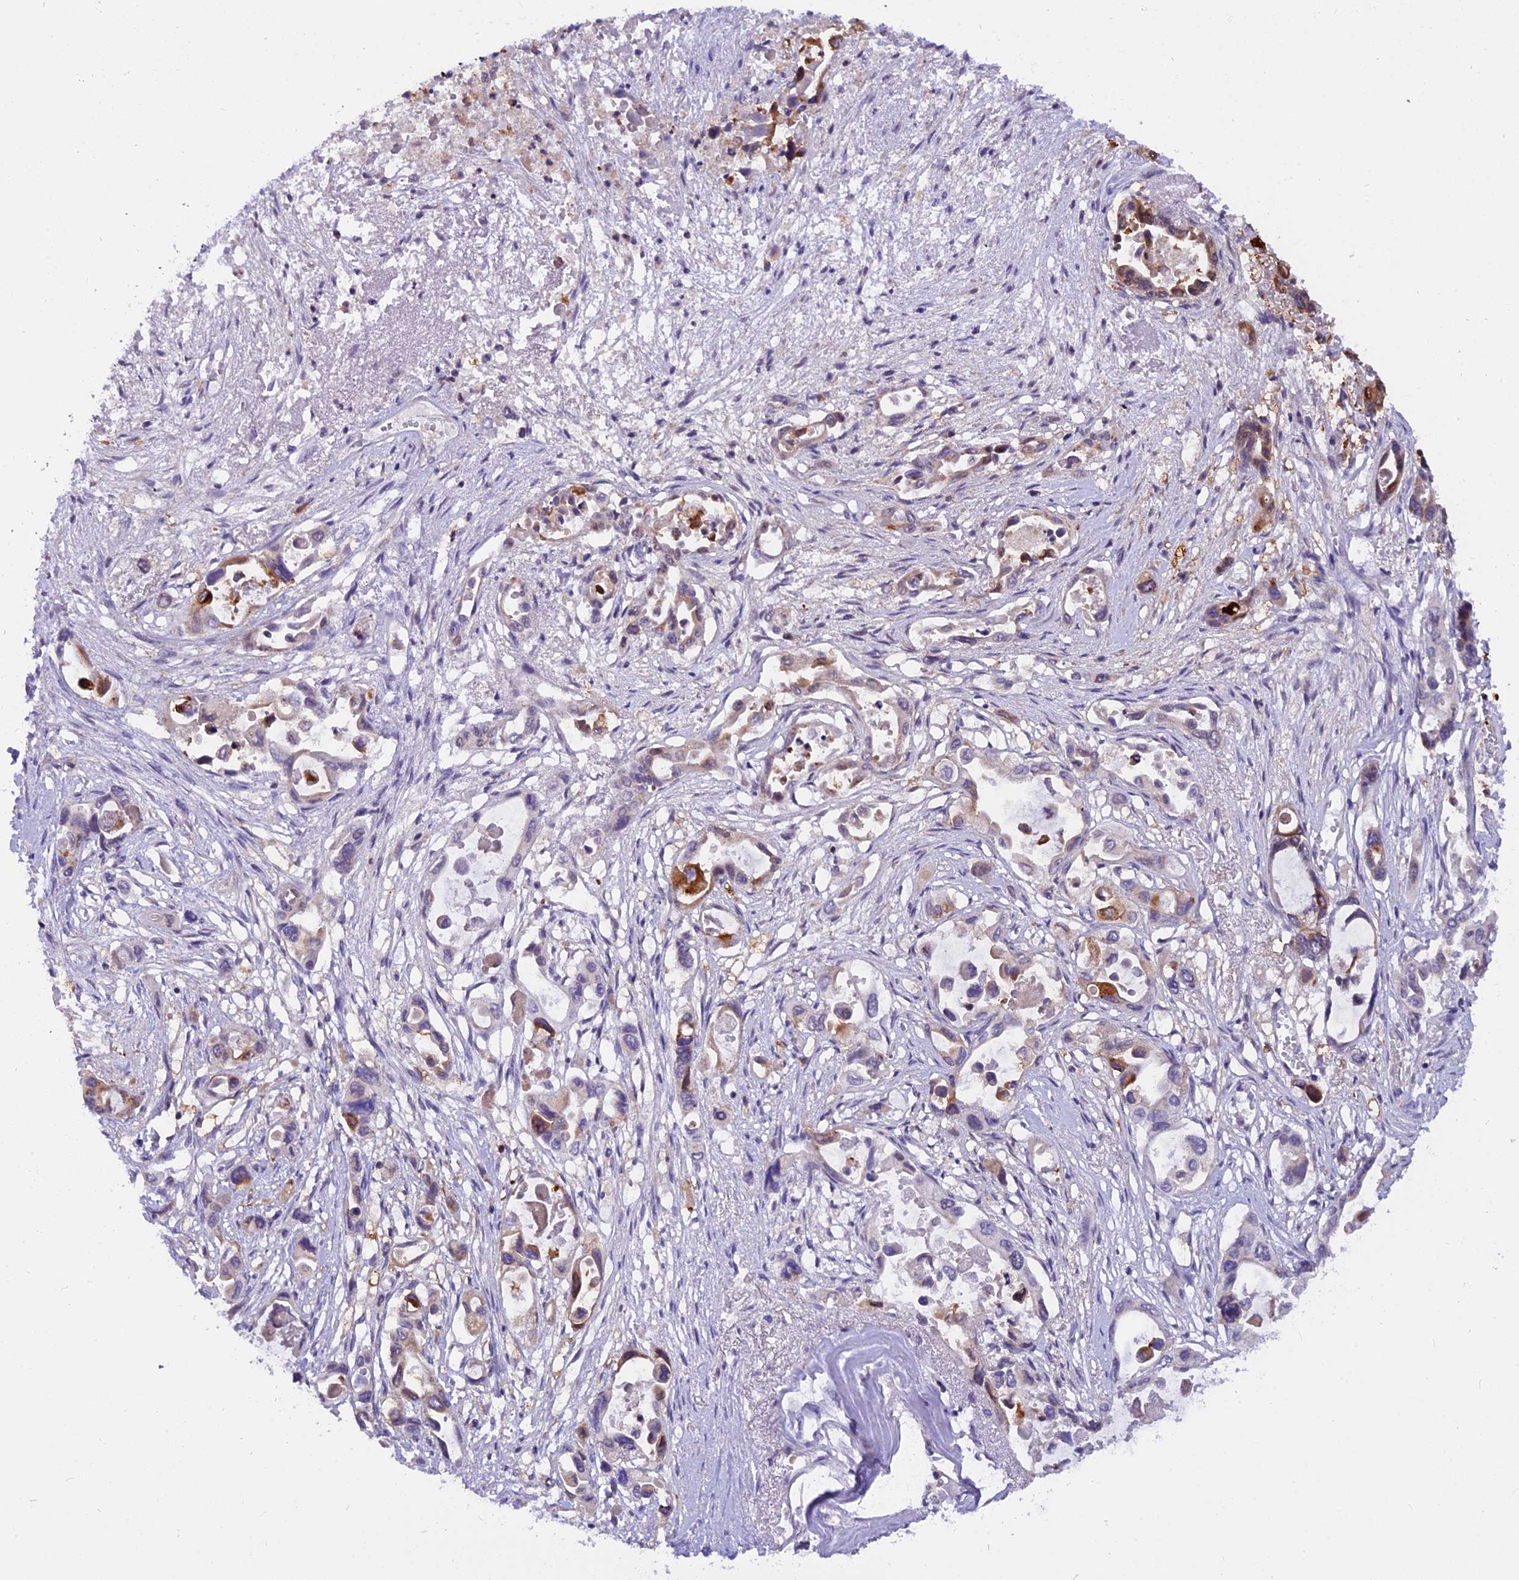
{"staining": {"intensity": "moderate", "quantity": "<25%", "location": "cytoplasmic/membranous"}, "tissue": "pancreatic cancer", "cell_type": "Tumor cells", "image_type": "cancer", "snomed": [{"axis": "morphology", "description": "Adenocarcinoma, NOS"}, {"axis": "topography", "description": "Pancreas"}], "caption": "Moderate cytoplasmic/membranous staining for a protein is identified in approximately <25% of tumor cells of pancreatic cancer using IHC.", "gene": "TADA3", "patient": {"sex": "male", "age": 92}}